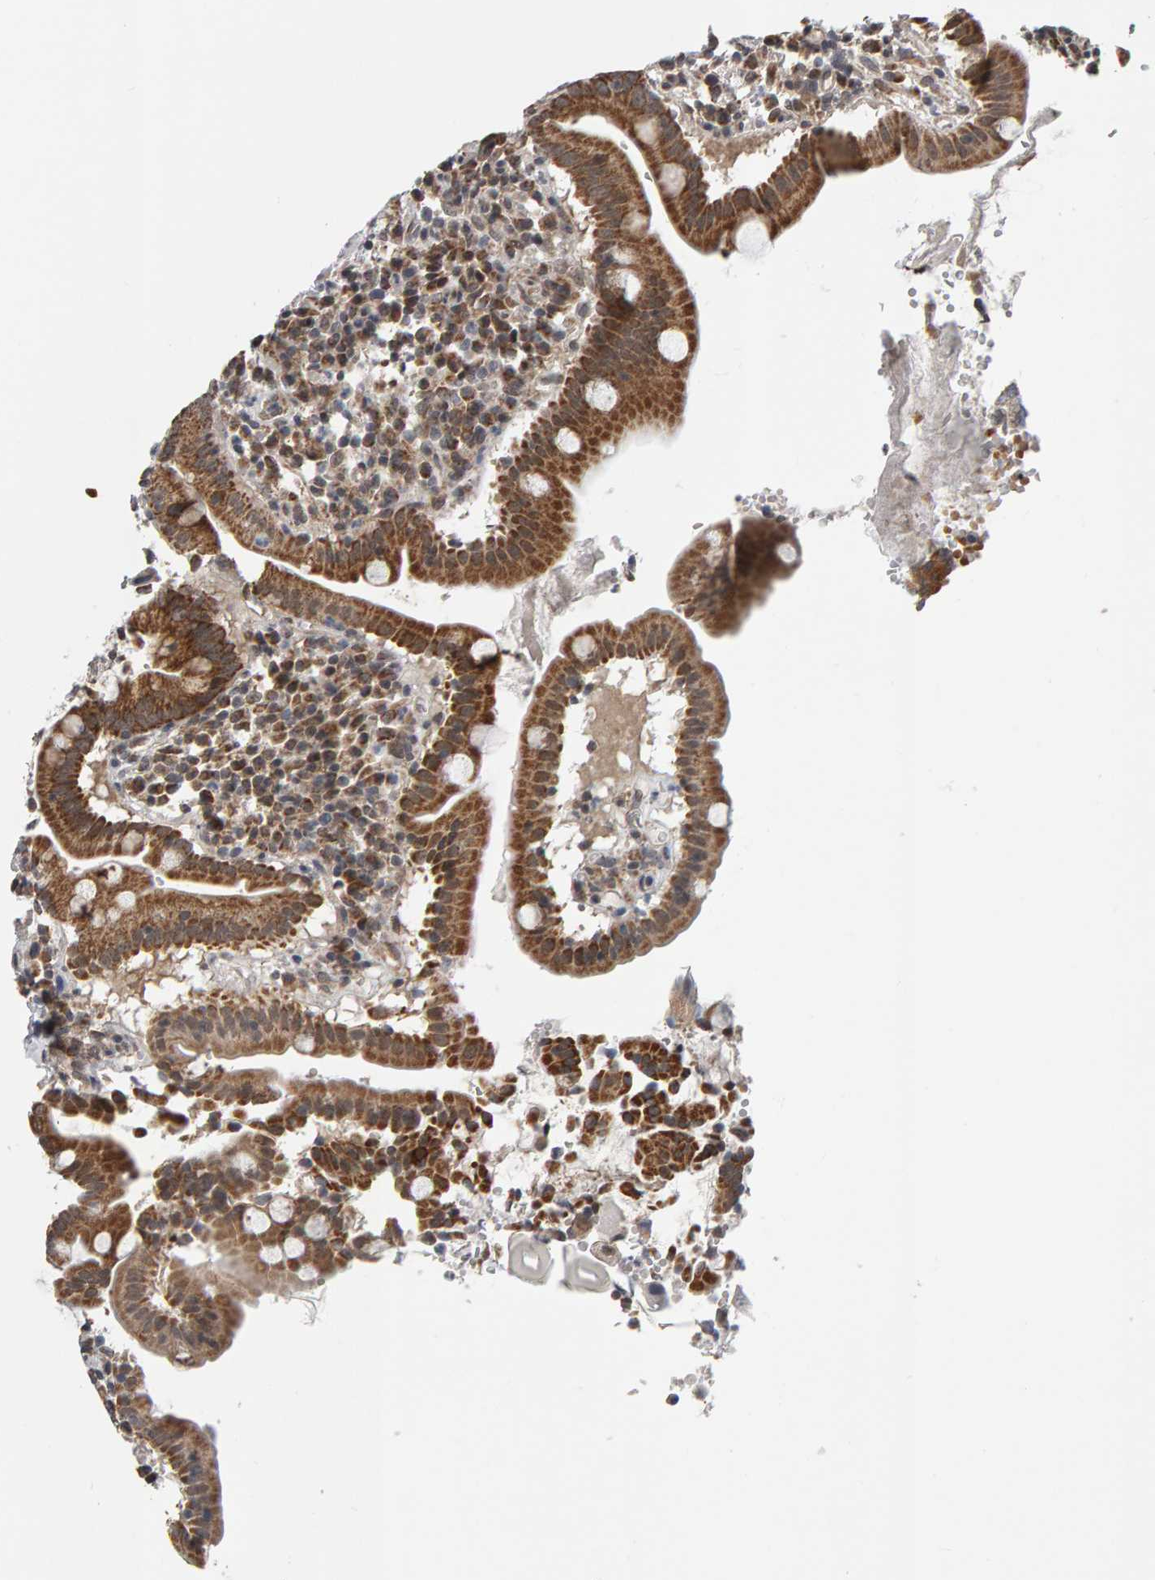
{"staining": {"intensity": "strong", "quantity": ">75%", "location": "cytoplasmic/membranous"}, "tissue": "duodenum", "cell_type": "Glandular cells", "image_type": "normal", "snomed": [{"axis": "morphology", "description": "Normal tissue, NOS"}, {"axis": "topography", "description": "Duodenum"}], "caption": "The micrograph displays a brown stain indicating the presence of a protein in the cytoplasmic/membranous of glandular cells in duodenum. (brown staining indicates protein expression, while blue staining denotes nuclei).", "gene": "DAP3", "patient": {"sex": "male", "age": 50}}